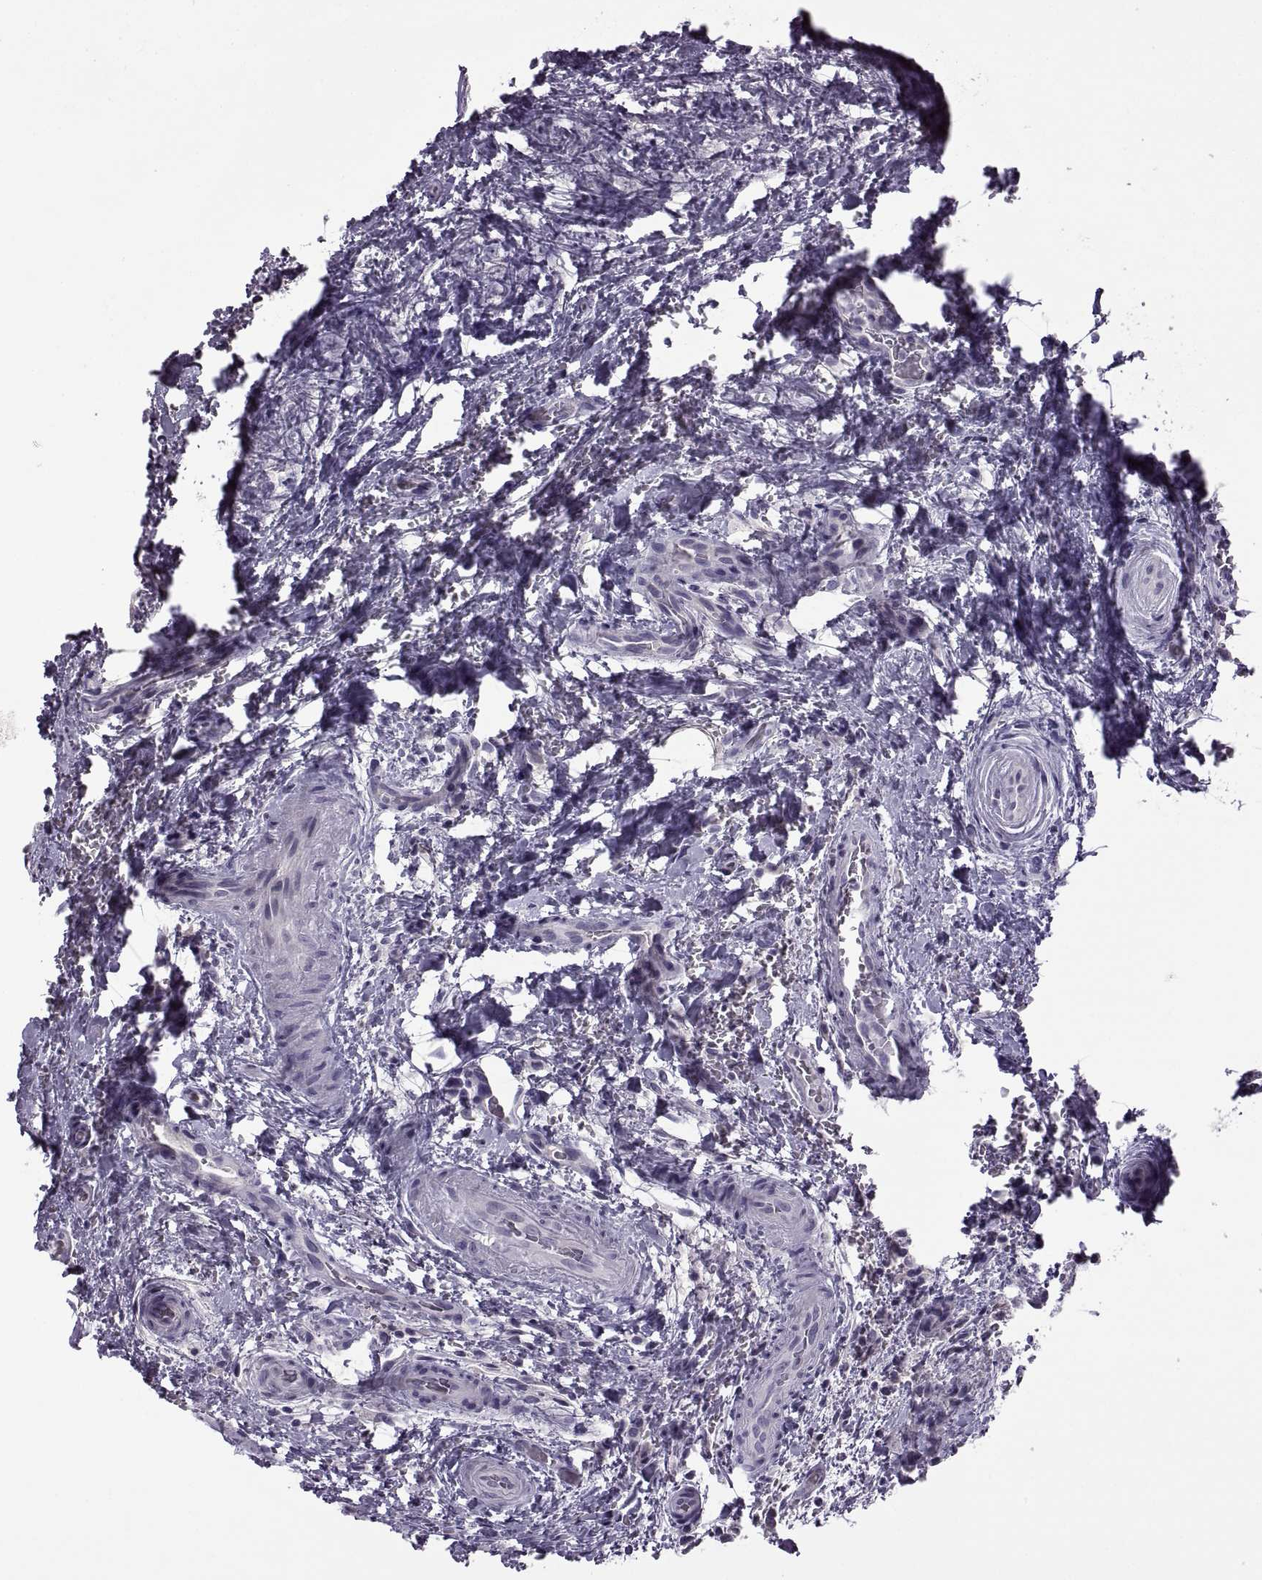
{"staining": {"intensity": "negative", "quantity": "none", "location": "none"}, "tissue": "thyroid cancer", "cell_type": "Tumor cells", "image_type": "cancer", "snomed": [{"axis": "morphology", "description": "Papillary adenocarcinoma, NOS"}, {"axis": "topography", "description": "Thyroid gland"}], "caption": "DAB (3,3'-diaminobenzidine) immunohistochemical staining of human thyroid cancer demonstrates no significant expression in tumor cells.", "gene": "RSPH6A", "patient": {"sex": "male", "age": 61}}